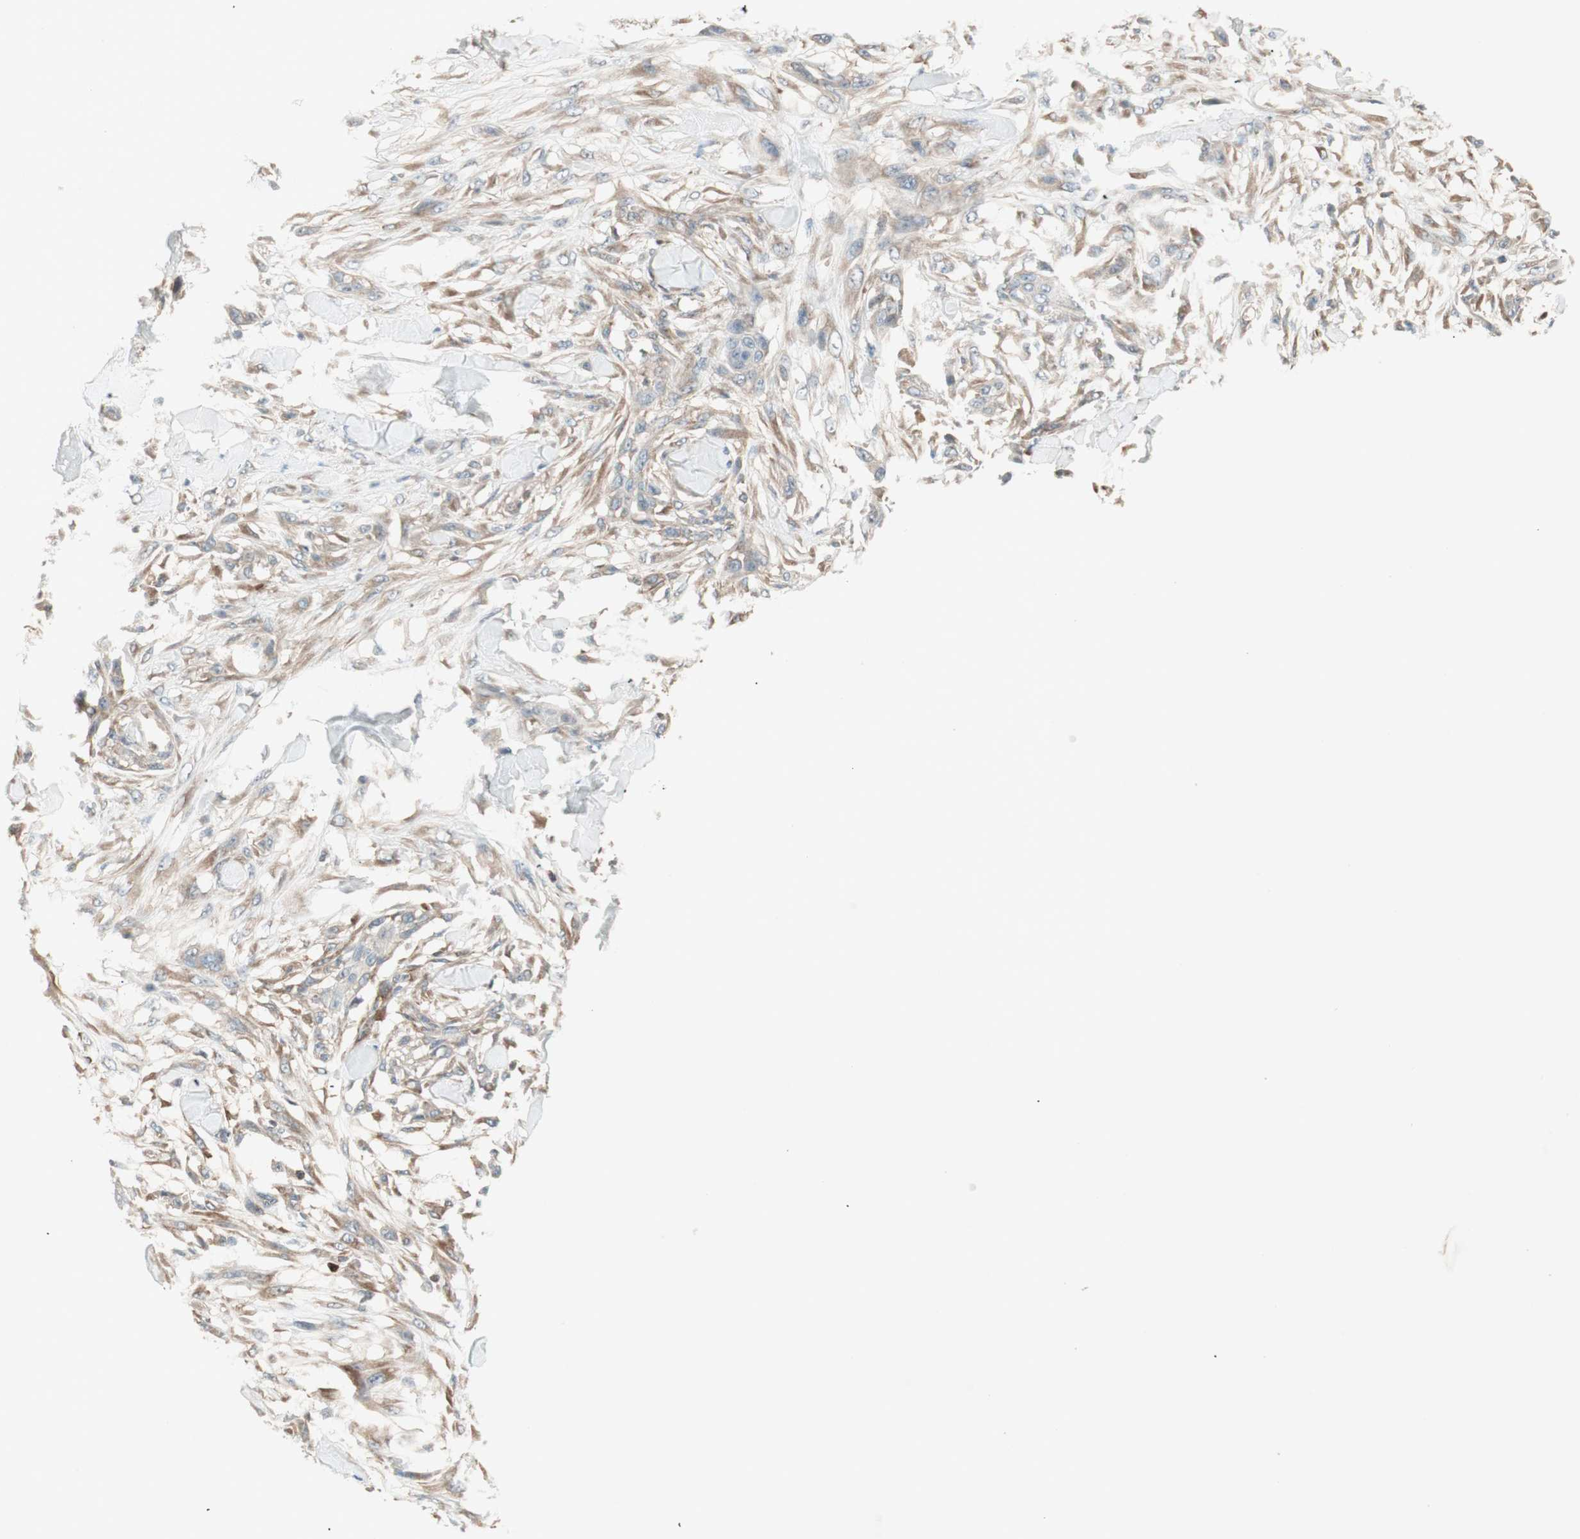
{"staining": {"intensity": "moderate", "quantity": ">75%", "location": "cytoplasmic/membranous"}, "tissue": "skin cancer", "cell_type": "Tumor cells", "image_type": "cancer", "snomed": [{"axis": "morphology", "description": "Squamous cell carcinoma, NOS"}, {"axis": "topography", "description": "Skin"}], "caption": "Immunohistochemistry of squamous cell carcinoma (skin) exhibits medium levels of moderate cytoplasmic/membranous staining in approximately >75% of tumor cells. (IHC, brightfield microscopy, high magnification).", "gene": "BIN1", "patient": {"sex": "female", "age": 59}}